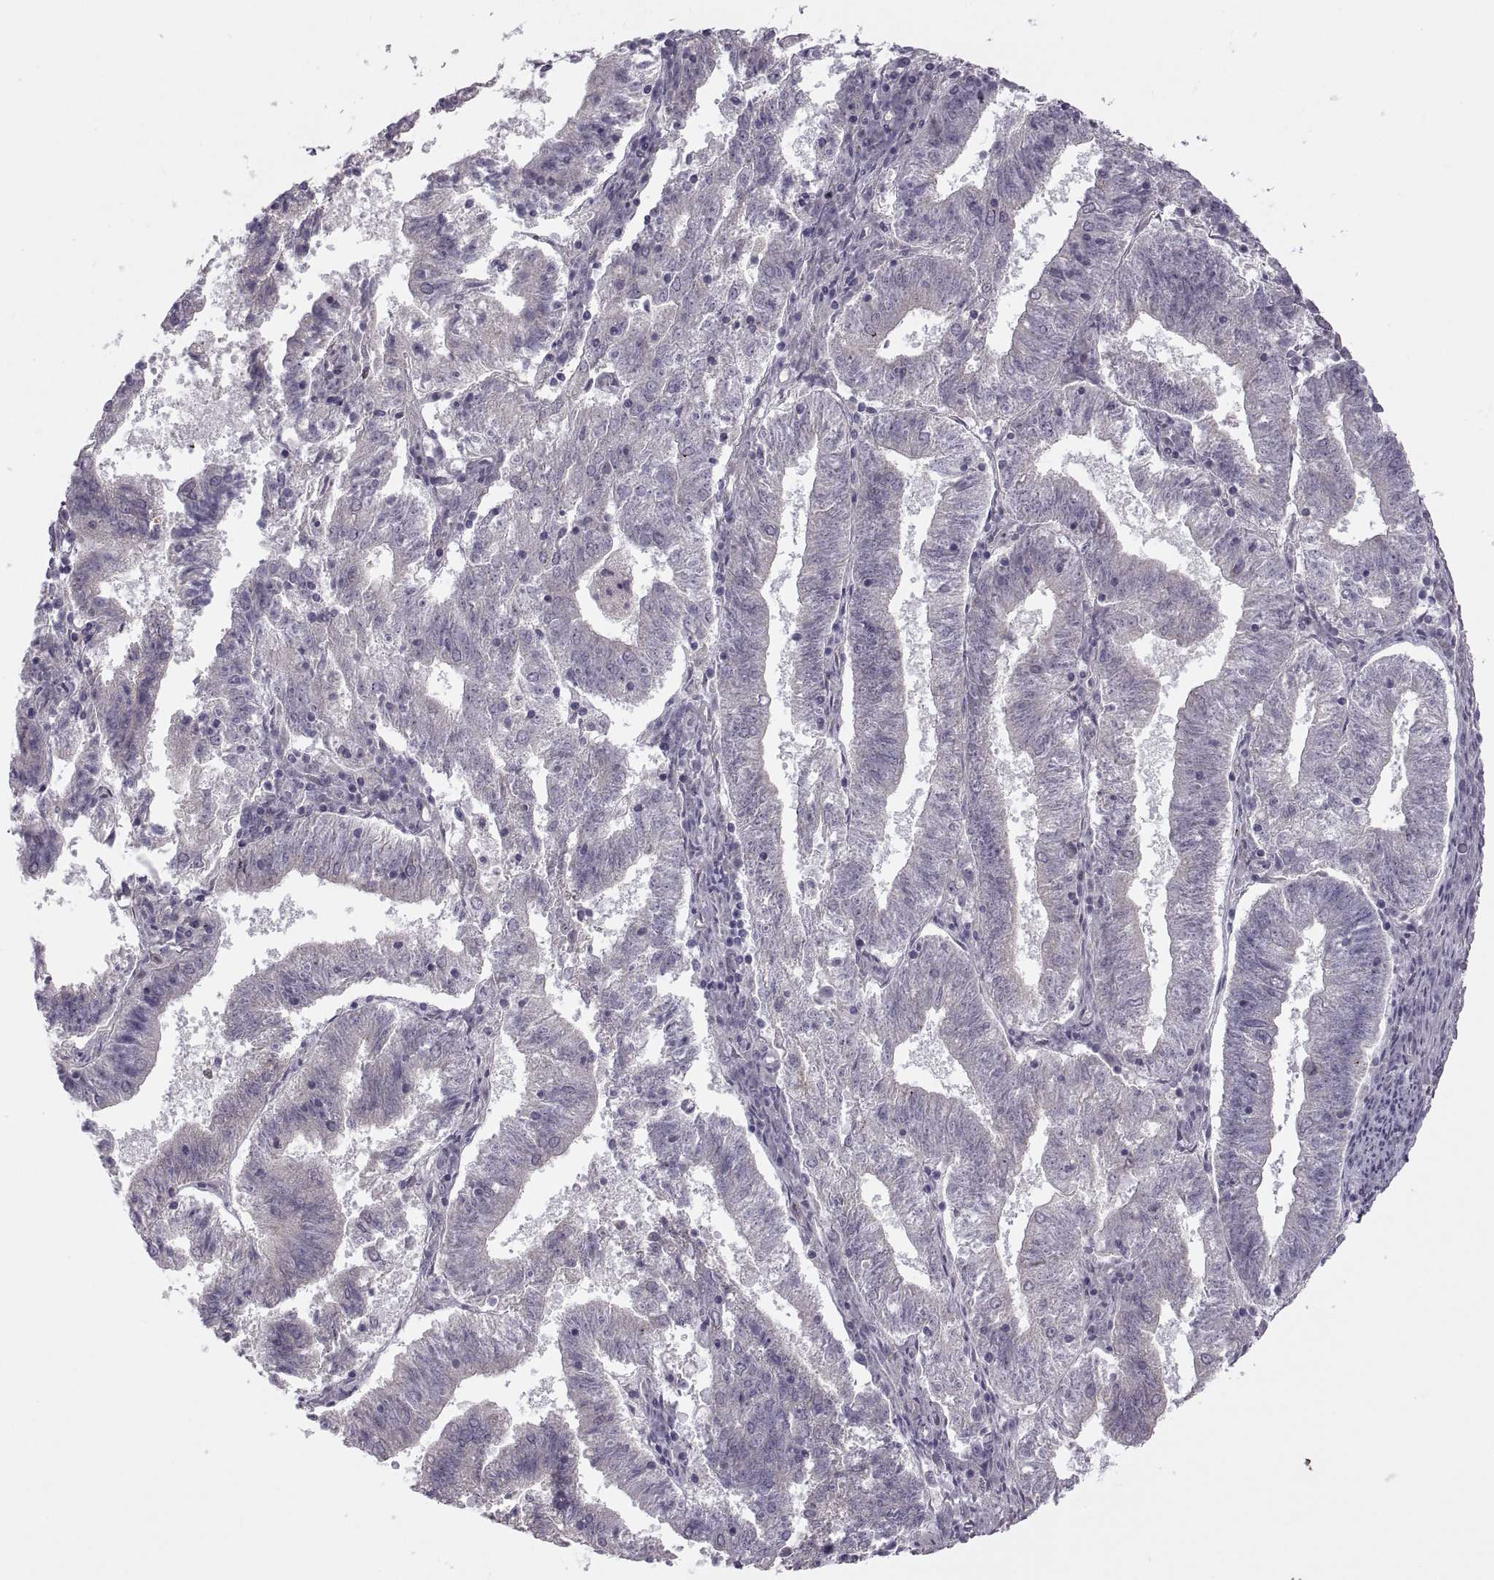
{"staining": {"intensity": "negative", "quantity": "none", "location": "none"}, "tissue": "endometrial cancer", "cell_type": "Tumor cells", "image_type": "cancer", "snomed": [{"axis": "morphology", "description": "Adenocarcinoma, NOS"}, {"axis": "topography", "description": "Endometrium"}], "caption": "Immunohistochemical staining of endometrial adenocarcinoma demonstrates no significant positivity in tumor cells.", "gene": "RIPK4", "patient": {"sex": "female", "age": 82}}